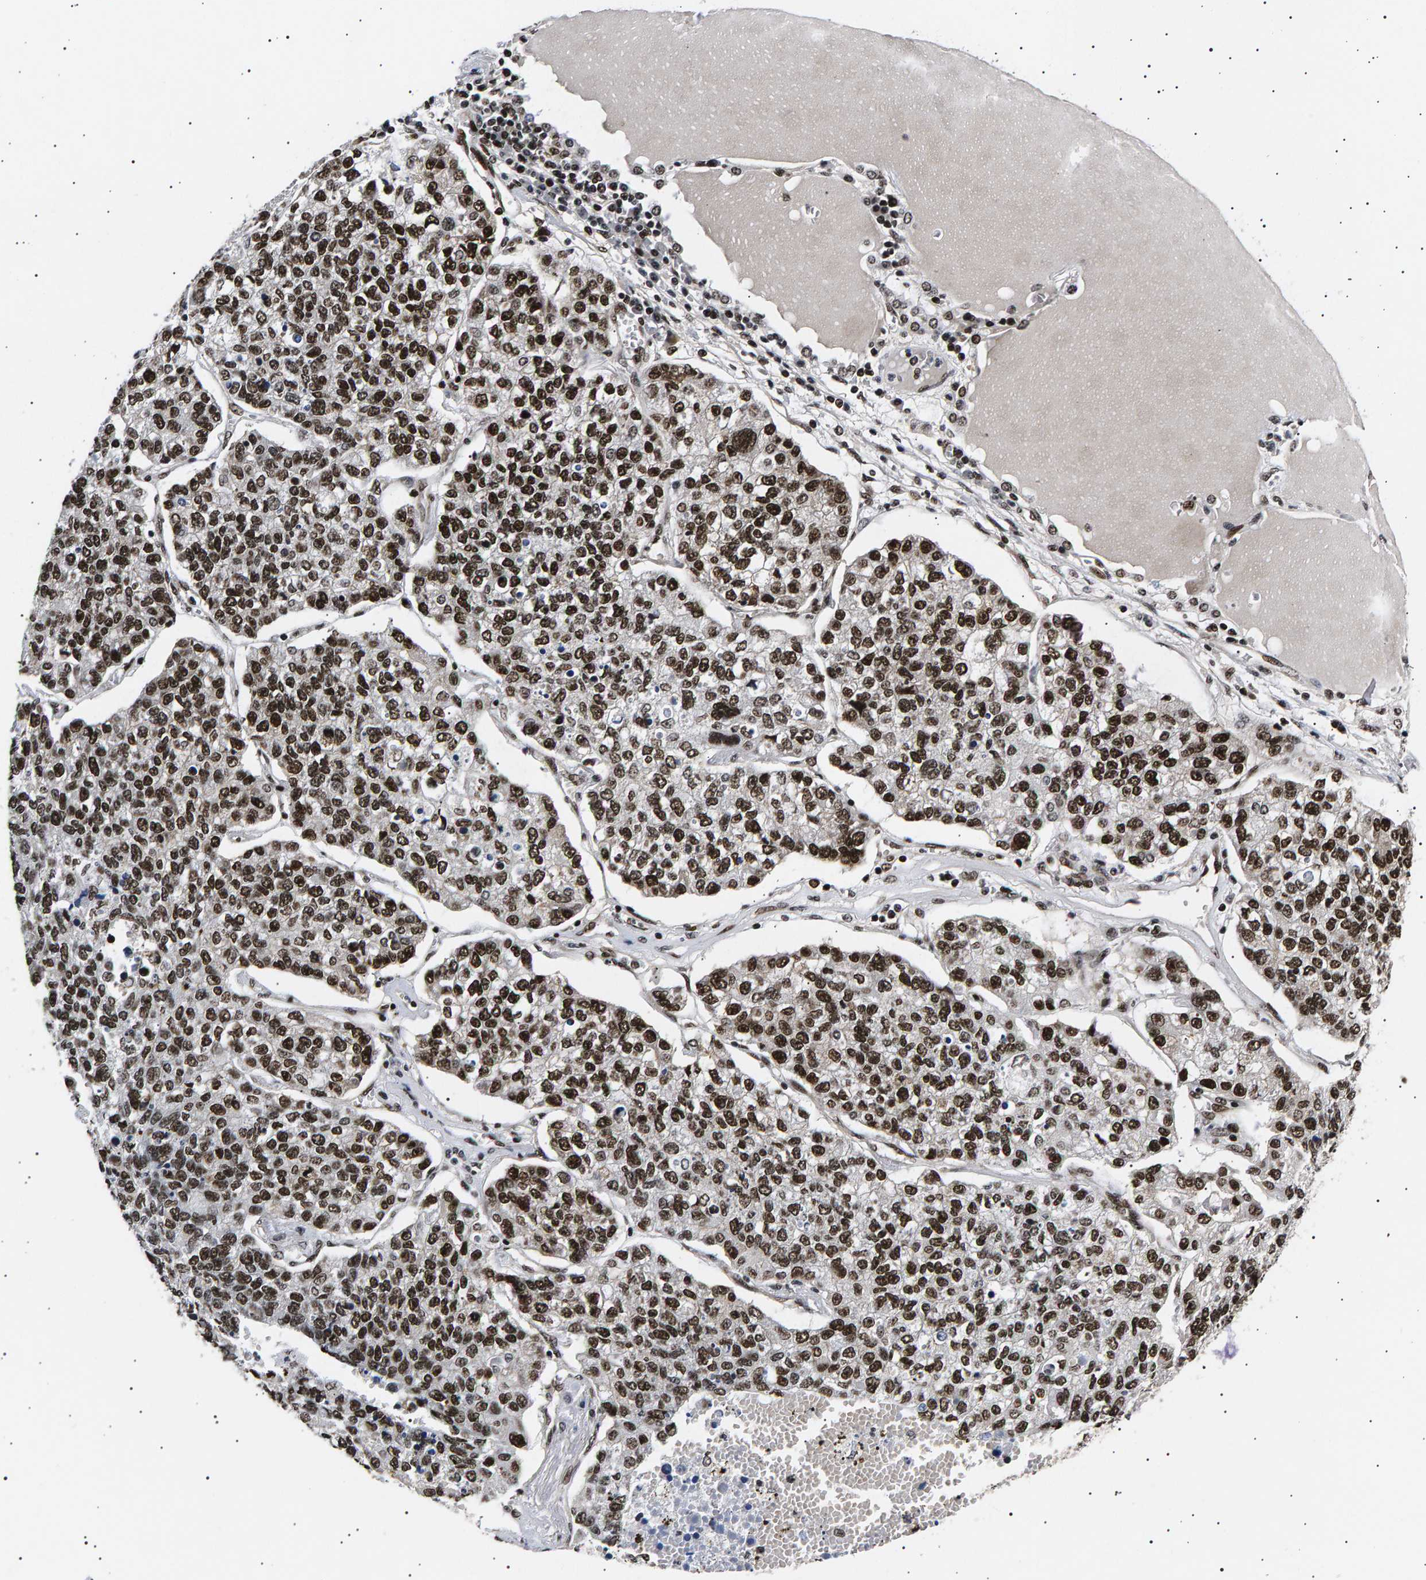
{"staining": {"intensity": "strong", "quantity": ">75%", "location": "nuclear"}, "tissue": "lung cancer", "cell_type": "Tumor cells", "image_type": "cancer", "snomed": [{"axis": "morphology", "description": "Adenocarcinoma, NOS"}, {"axis": "topography", "description": "Lung"}], "caption": "High-power microscopy captured an IHC image of lung cancer, revealing strong nuclear positivity in approximately >75% of tumor cells.", "gene": "ANKRD40", "patient": {"sex": "male", "age": 49}}